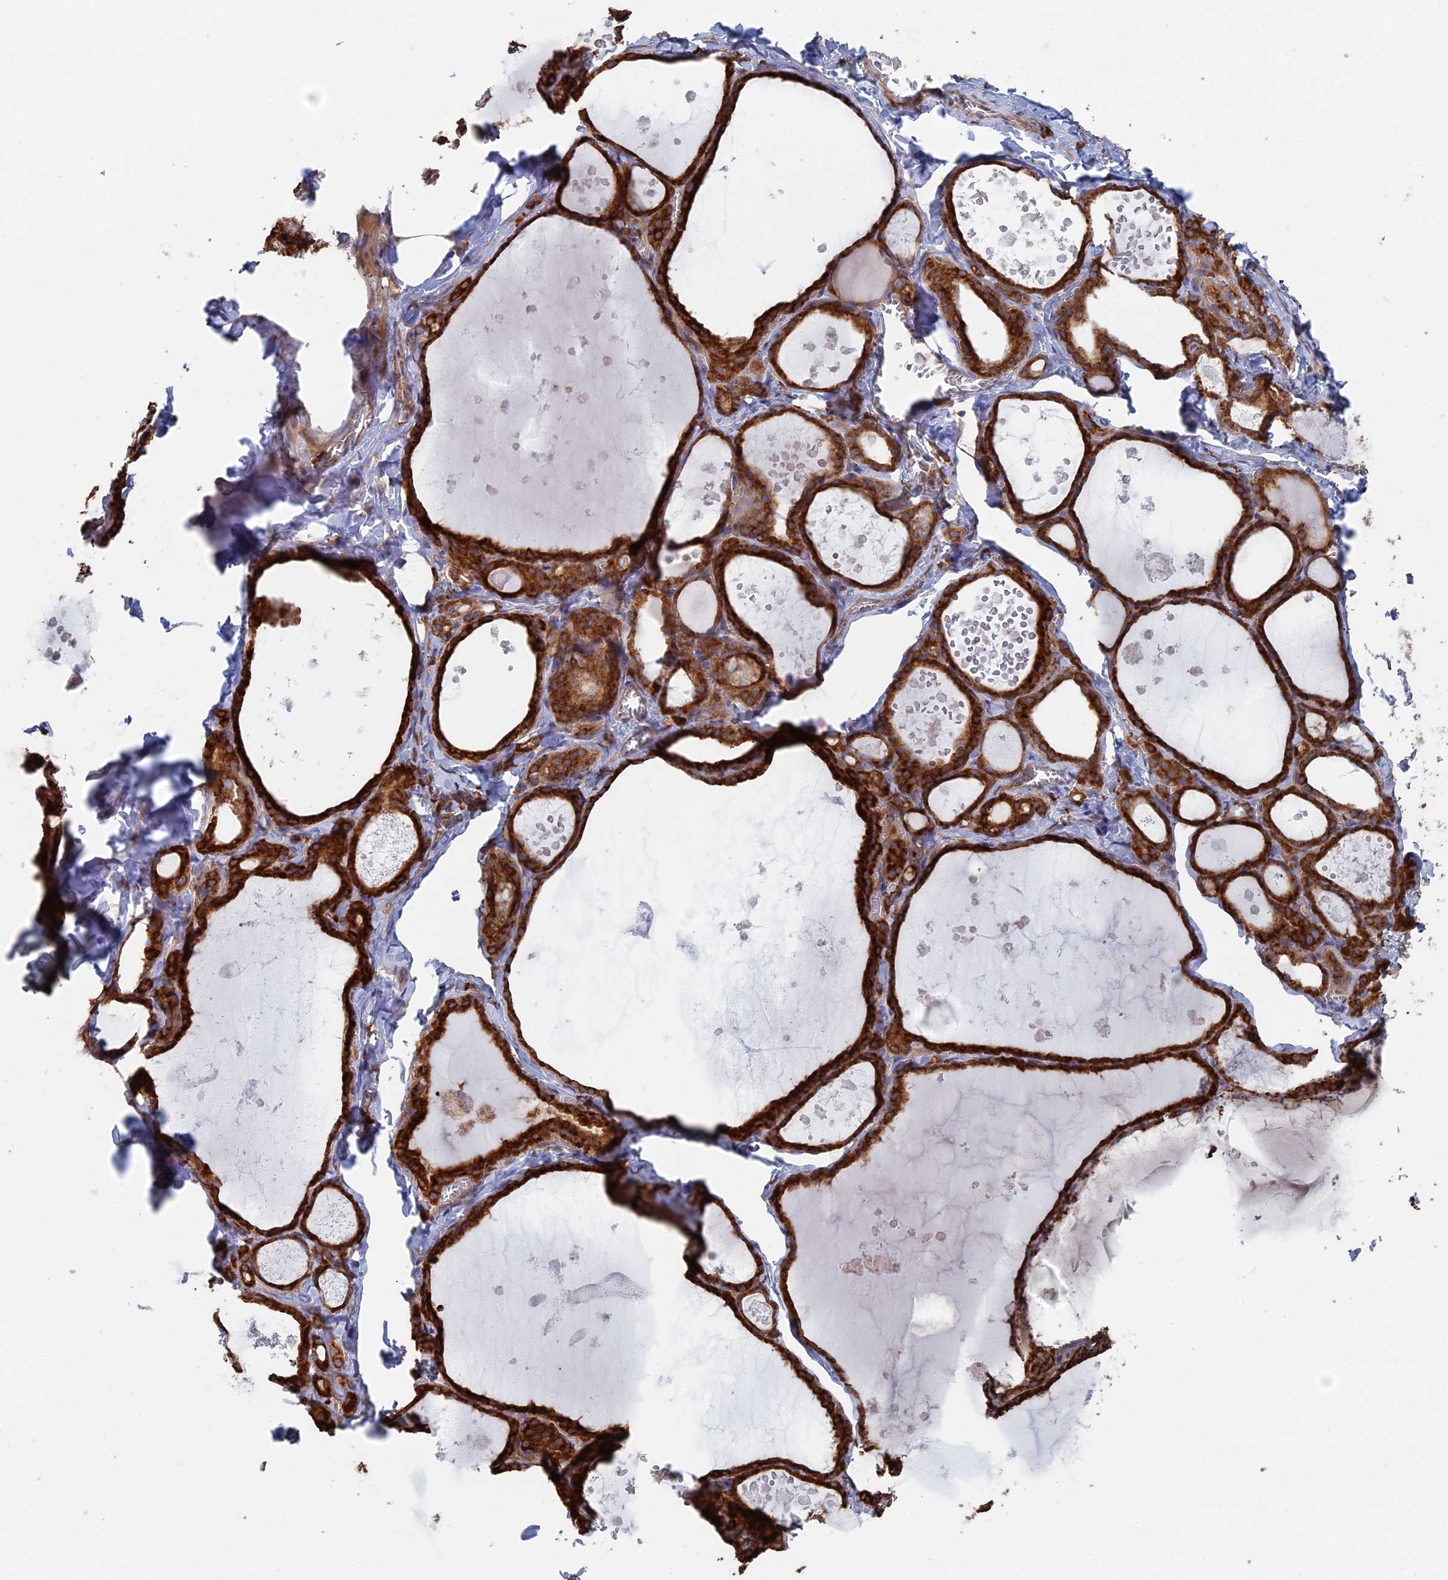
{"staining": {"intensity": "strong", "quantity": ">75%", "location": "cytoplasmic/membranous"}, "tissue": "thyroid gland", "cell_type": "Glandular cells", "image_type": "normal", "snomed": [{"axis": "morphology", "description": "Normal tissue, NOS"}, {"axis": "topography", "description": "Thyroid gland"}], "caption": "Unremarkable thyroid gland was stained to show a protein in brown. There is high levels of strong cytoplasmic/membranous positivity in approximately >75% of glandular cells.", "gene": "BPIFB6", "patient": {"sex": "male", "age": 56}}